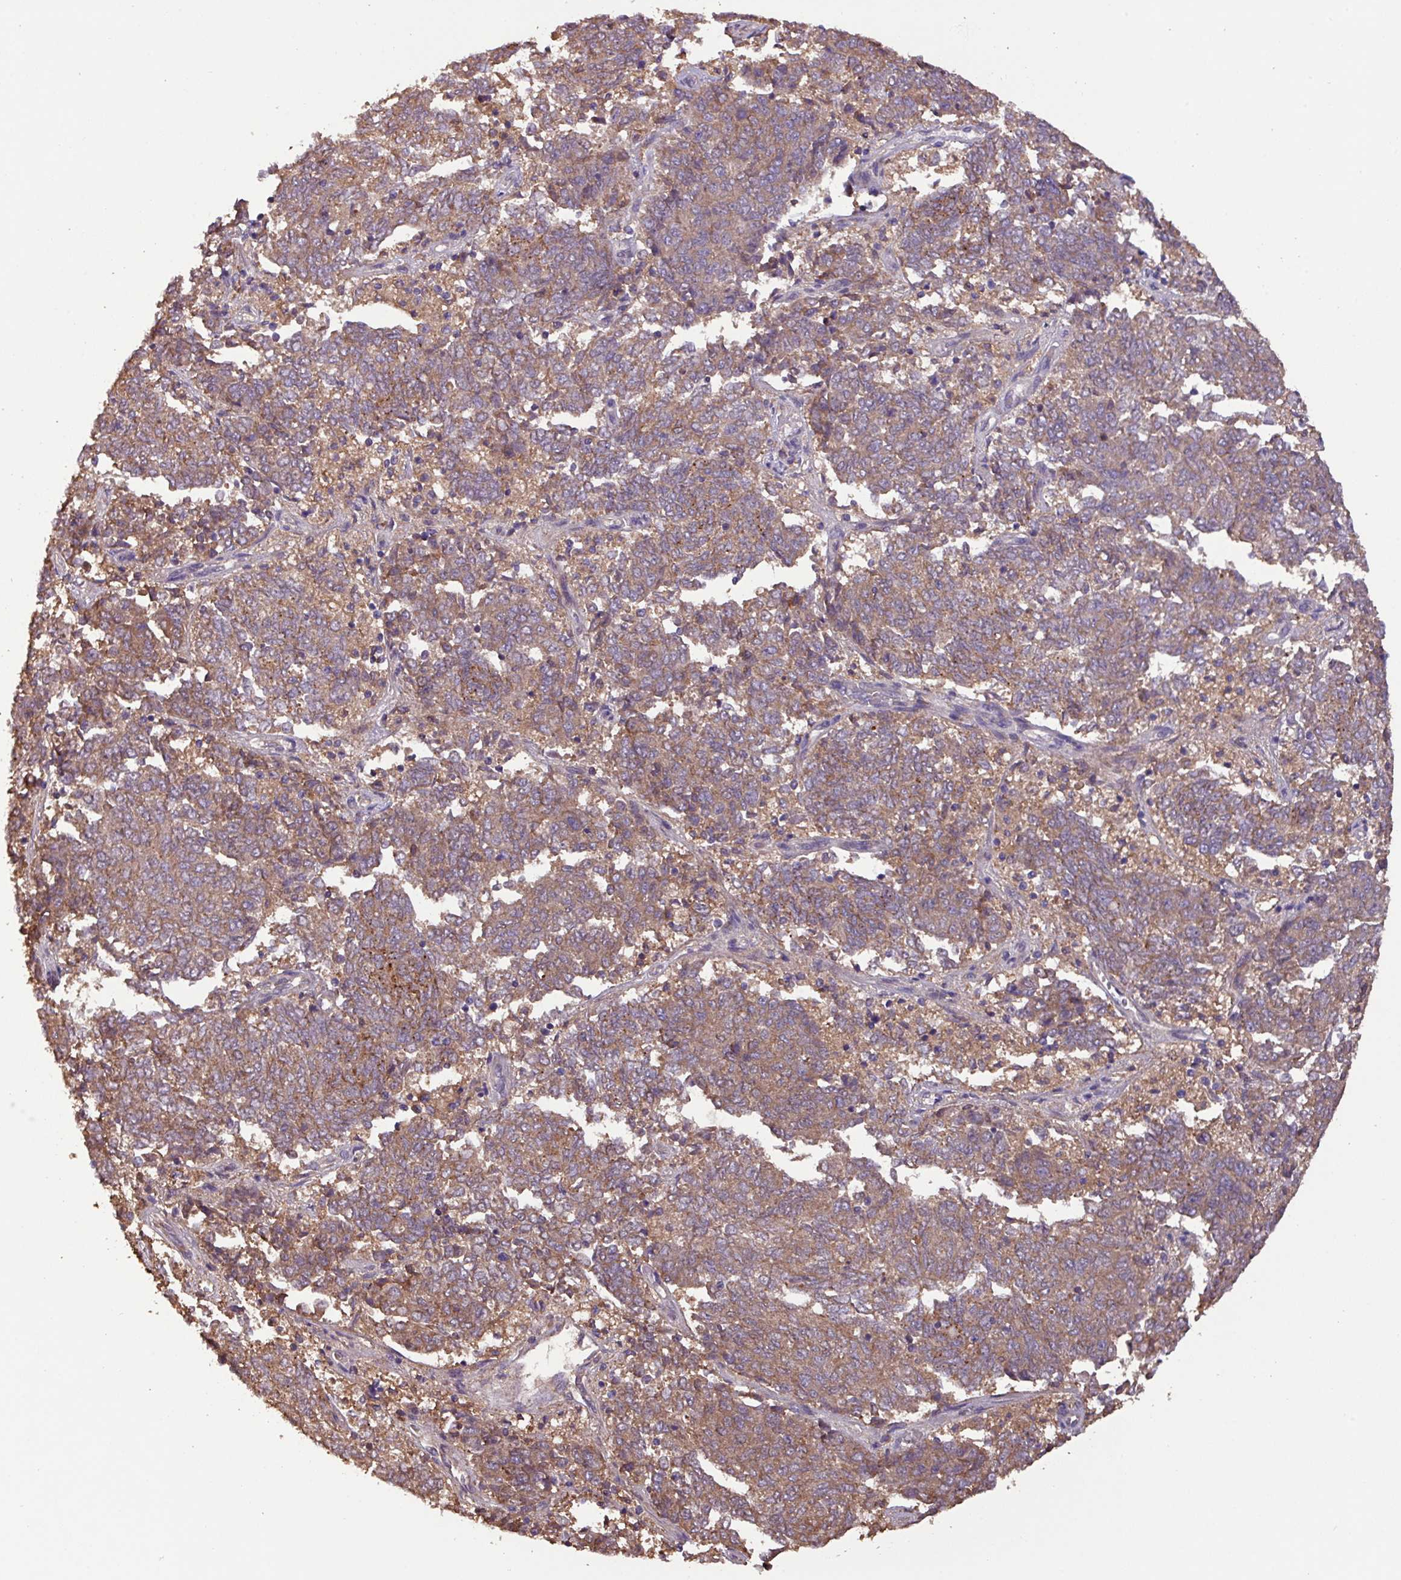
{"staining": {"intensity": "moderate", "quantity": ">75%", "location": "cytoplasmic/membranous"}, "tissue": "endometrial cancer", "cell_type": "Tumor cells", "image_type": "cancer", "snomed": [{"axis": "morphology", "description": "Adenocarcinoma, NOS"}, {"axis": "topography", "description": "Endometrium"}], "caption": "Human endometrial cancer stained for a protein (brown) displays moderate cytoplasmic/membranous positive staining in about >75% of tumor cells.", "gene": "PTPRQ", "patient": {"sex": "female", "age": 80}}